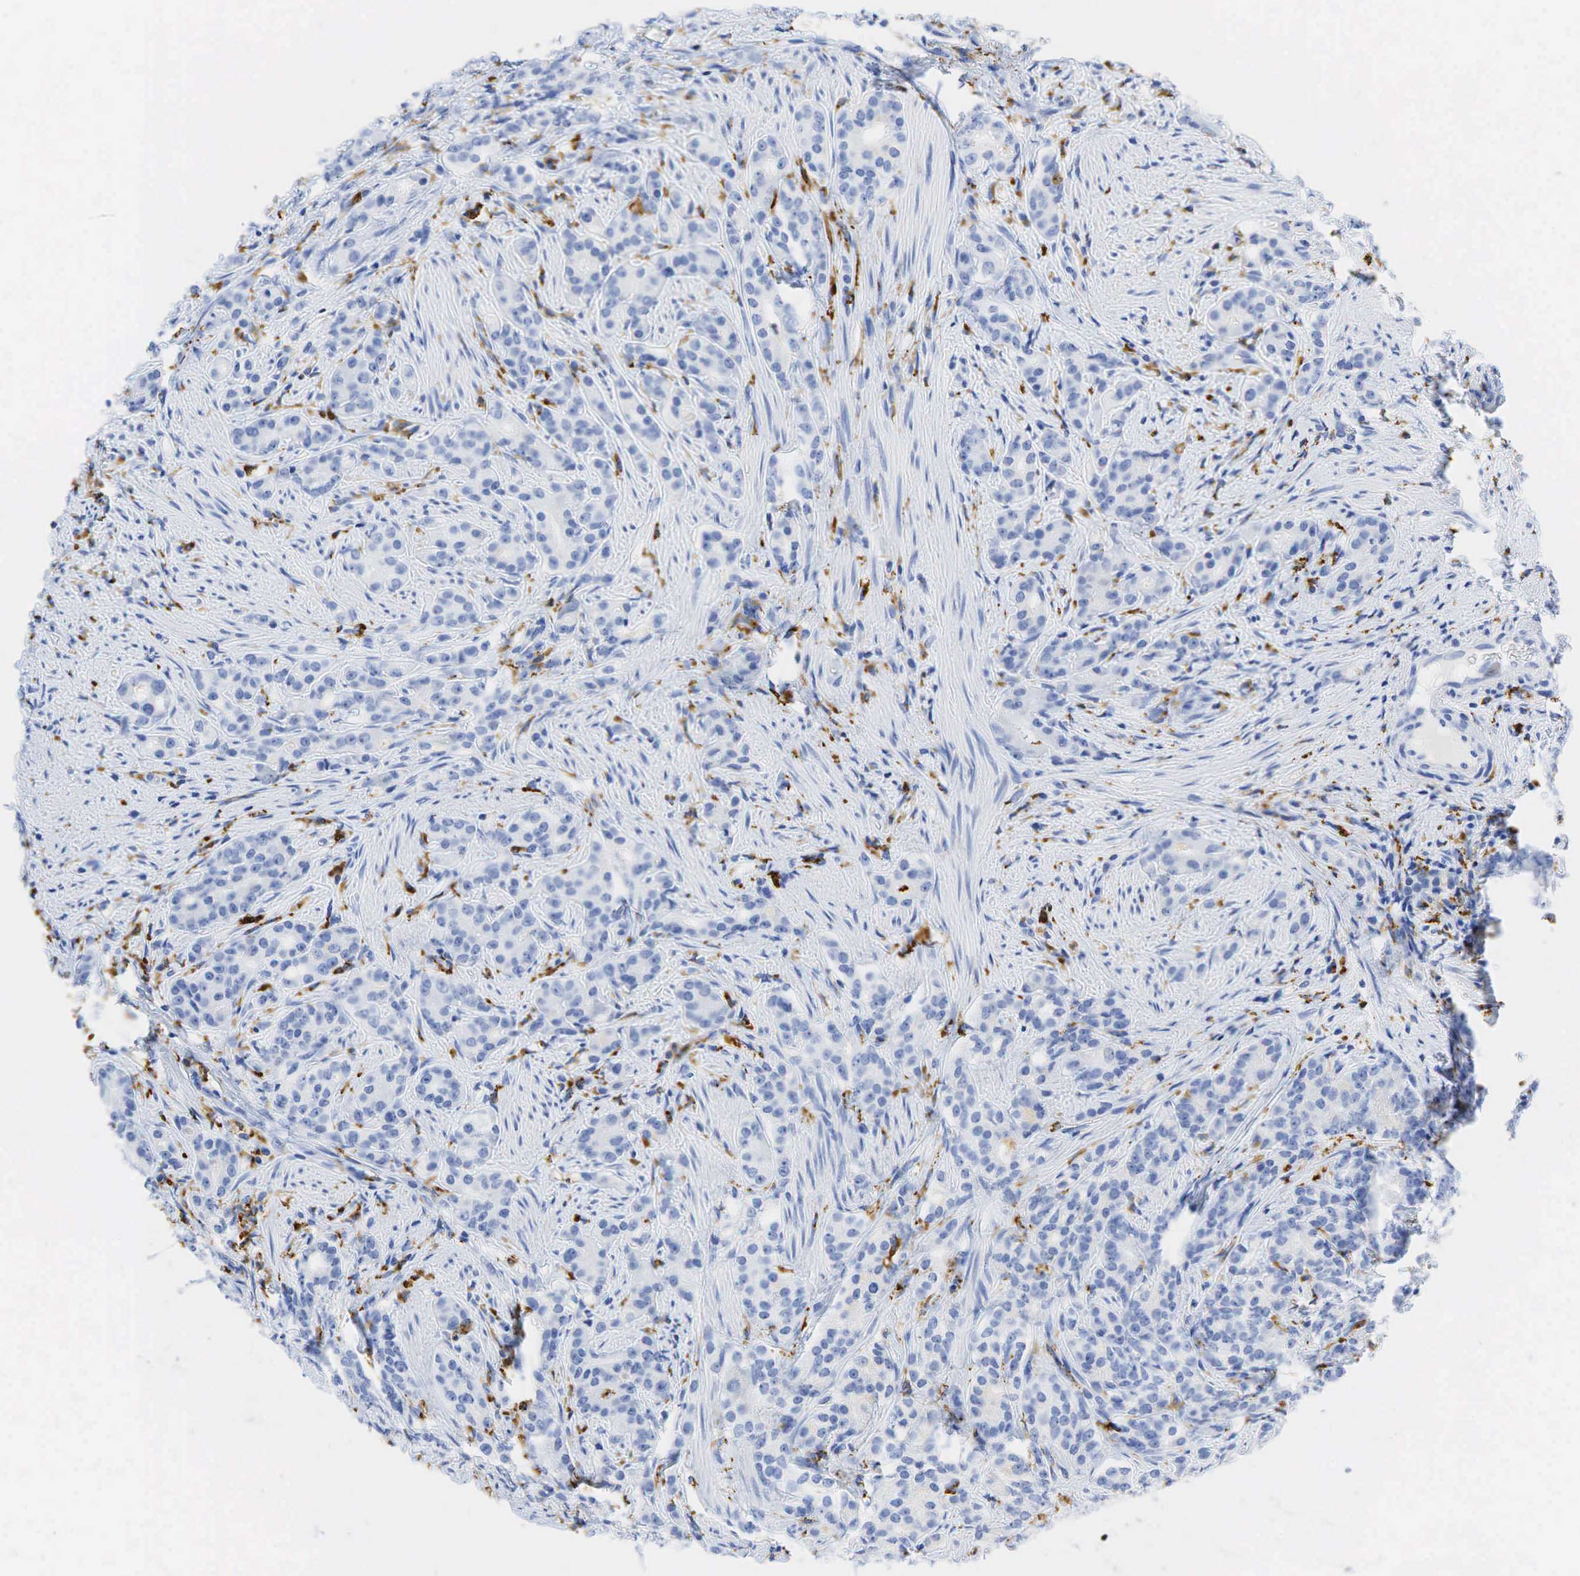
{"staining": {"intensity": "negative", "quantity": "none", "location": "none"}, "tissue": "prostate cancer", "cell_type": "Tumor cells", "image_type": "cancer", "snomed": [{"axis": "morphology", "description": "Adenocarcinoma, Medium grade"}, {"axis": "topography", "description": "Prostate"}], "caption": "Prostate cancer was stained to show a protein in brown. There is no significant staining in tumor cells.", "gene": "CD68", "patient": {"sex": "male", "age": 59}}